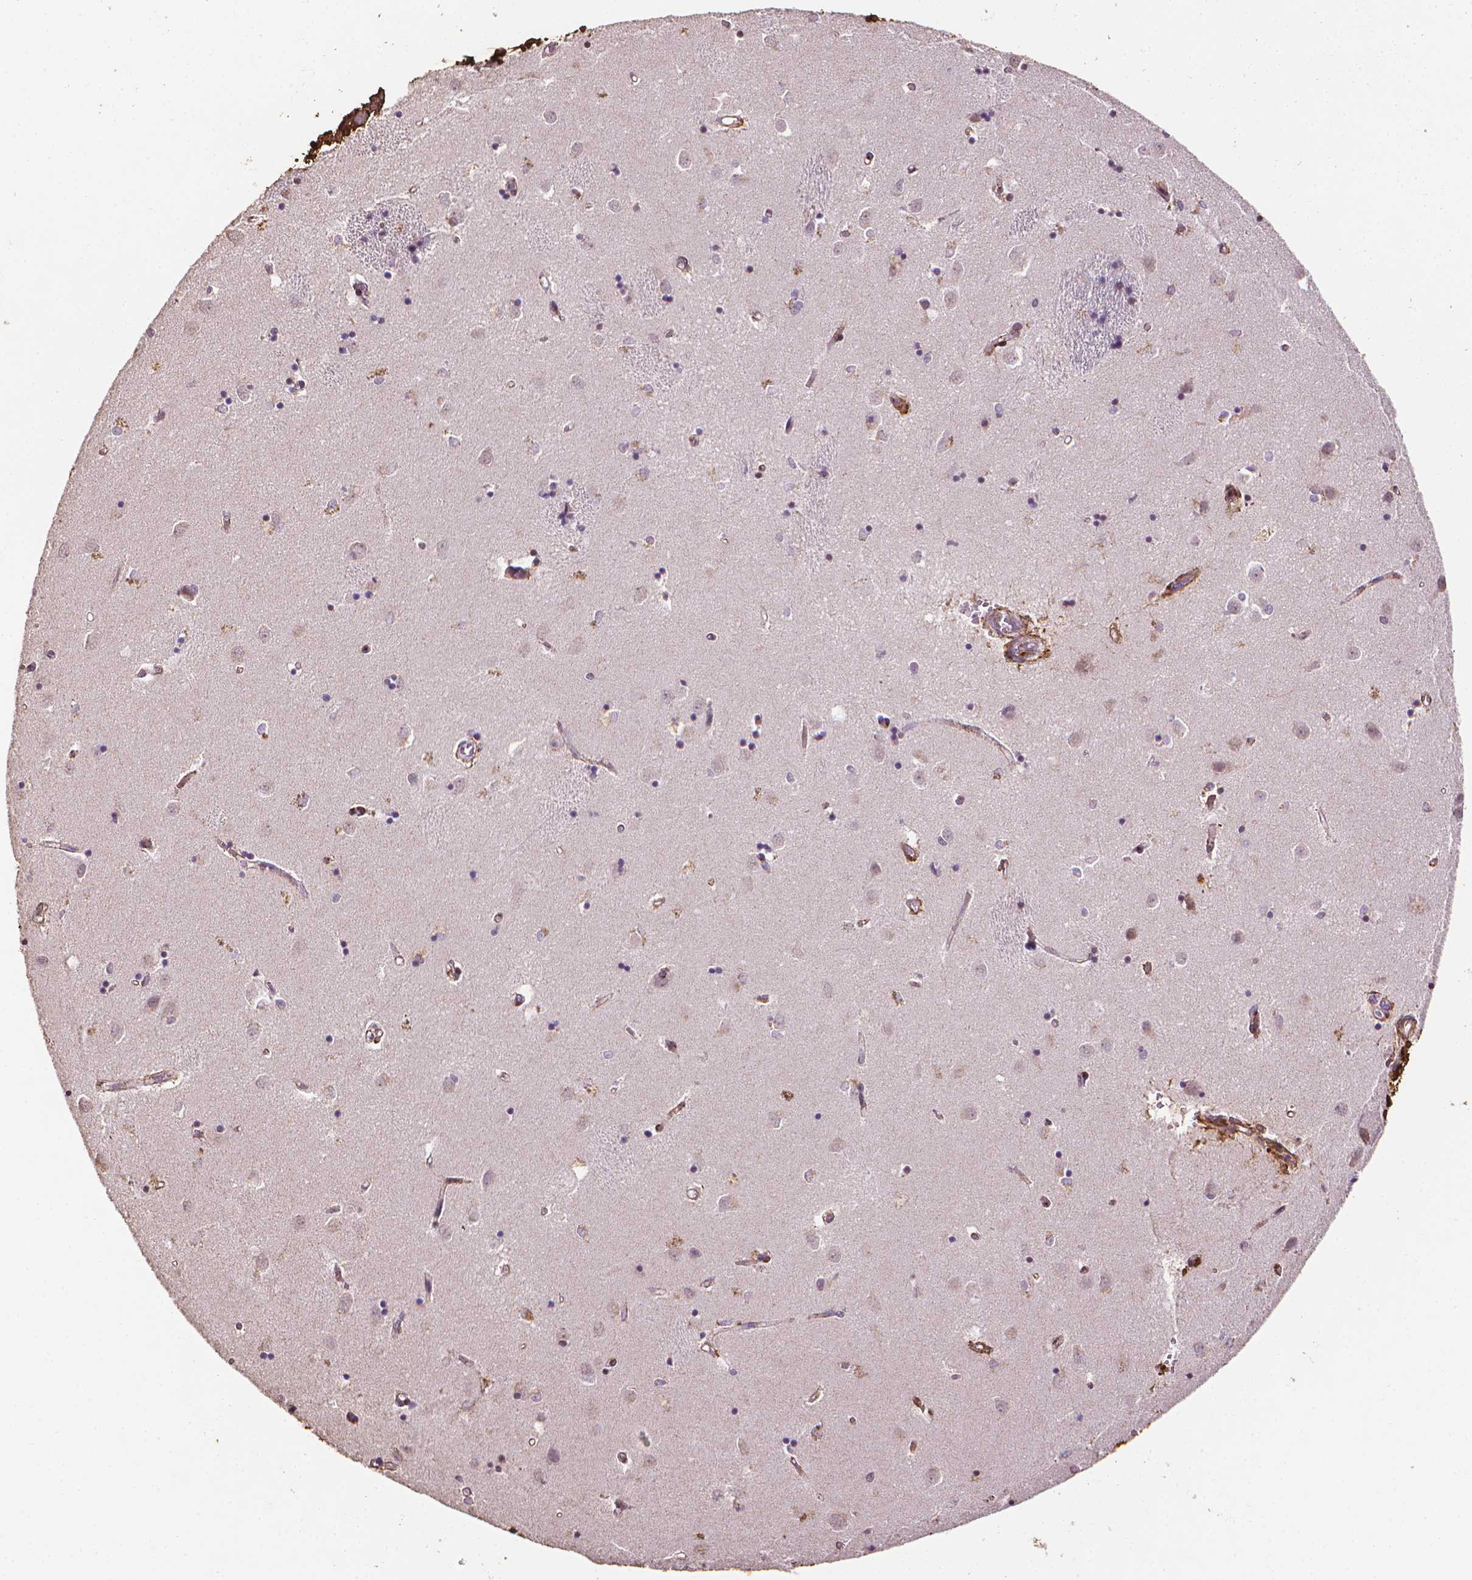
{"staining": {"intensity": "negative", "quantity": "none", "location": "none"}, "tissue": "caudate", "cell_type": "Glial cells", "image_type": "normal", "snomed": [{"axis": "morphology", "description": "Normal tissue, NOS"}, {"axis": "topography", "description": "Lateral ventricle wall"}], "caption": "There is no significant positivity in glial cells of caudate. (DAB IHC visualized using brightfield microscopy, high magnification).", "gene": "DCN", "patient": {"sex": "male", "age": 54}}